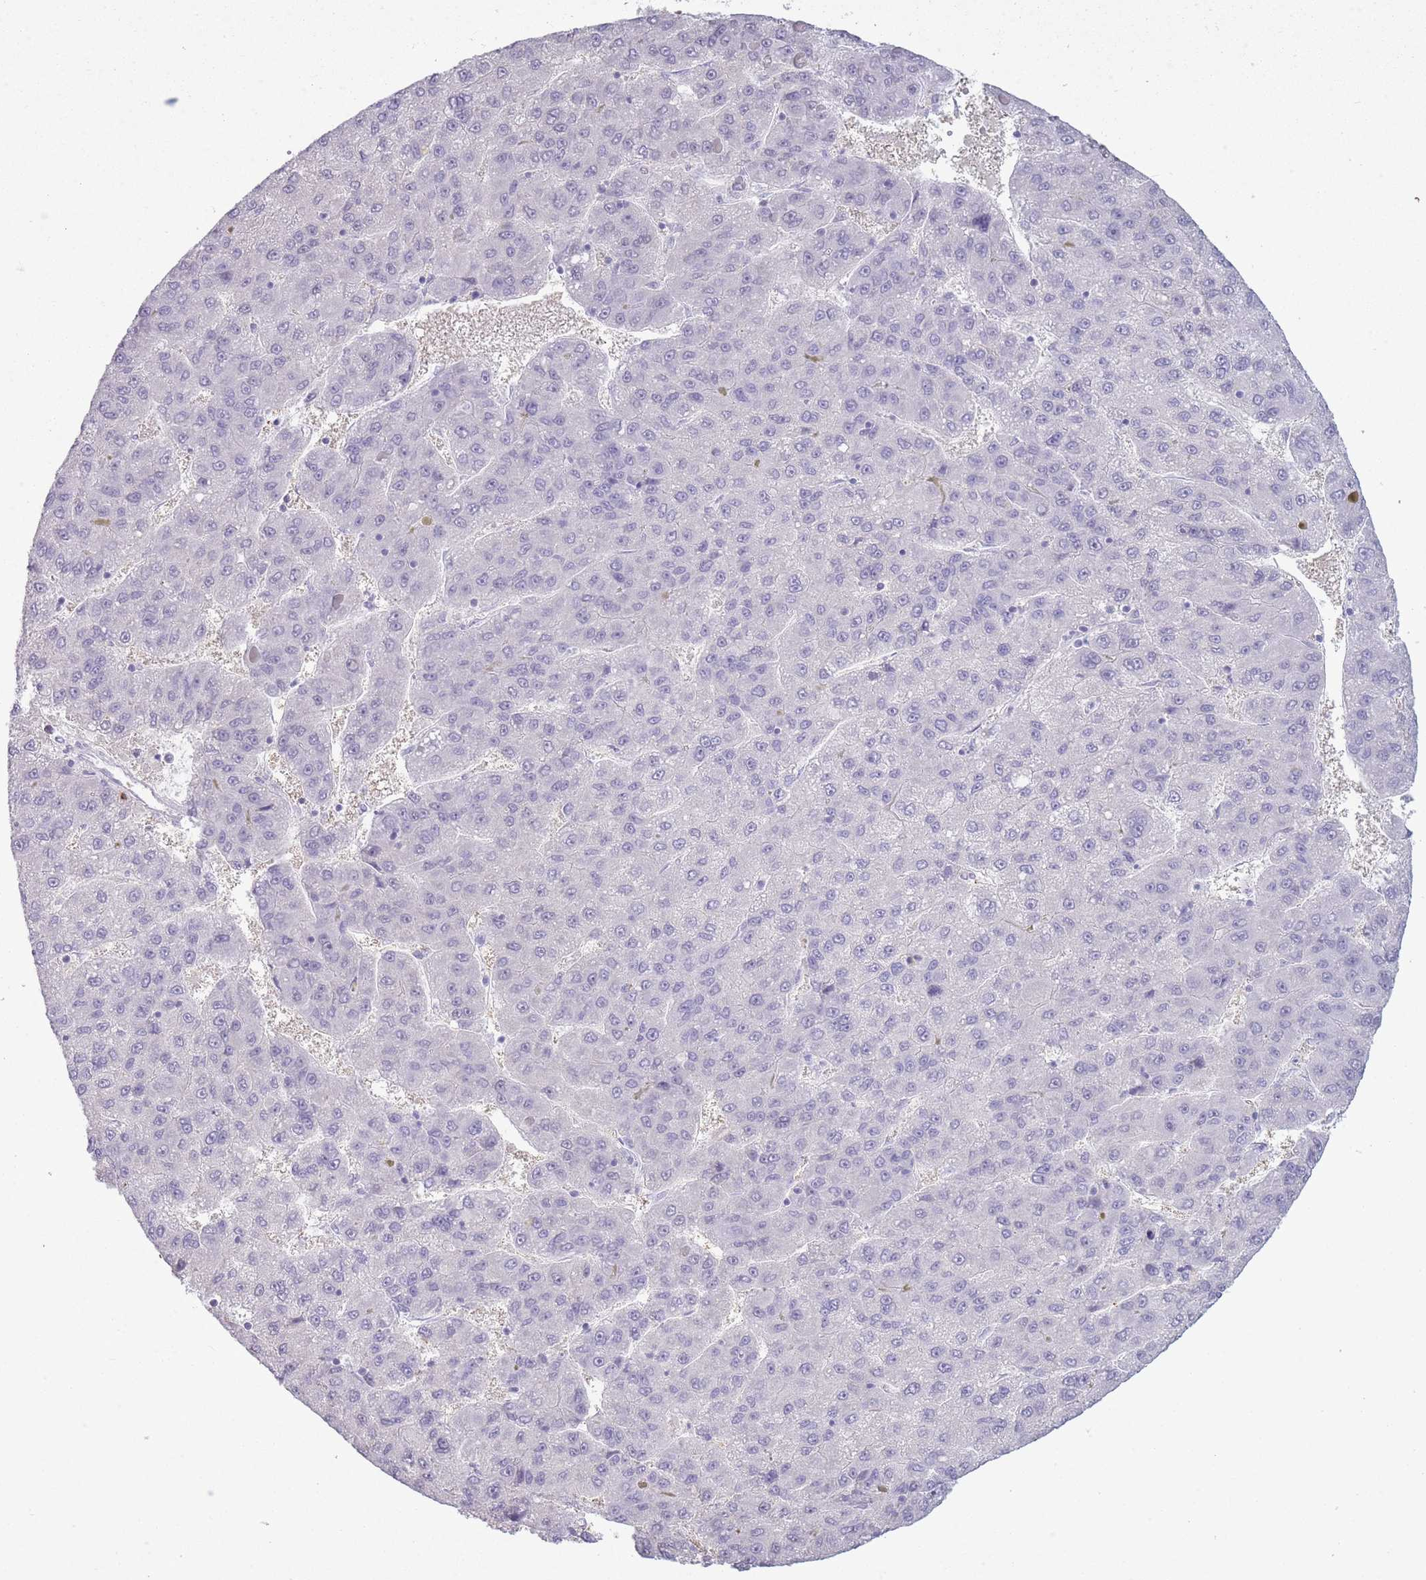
{"staining": {"intensity": "negative", "quantity": "none", "location": "none"}, "tissue": "liver cancer", "cell_type": "Tumor cells", "image_type": "cancer", "snomed": [{"axis": "morphology", "description": "Carcinoma, Hepatocellular, NOS"}, {"axis": "topography", "description": "Liver"}], "caption": "Image shows no protein positivity in tumor cells of liver cancer (hepatocellular carcinoma) tissue.", "gene": "OR7C1", "patient": {"sex": "female", "age": 82}}